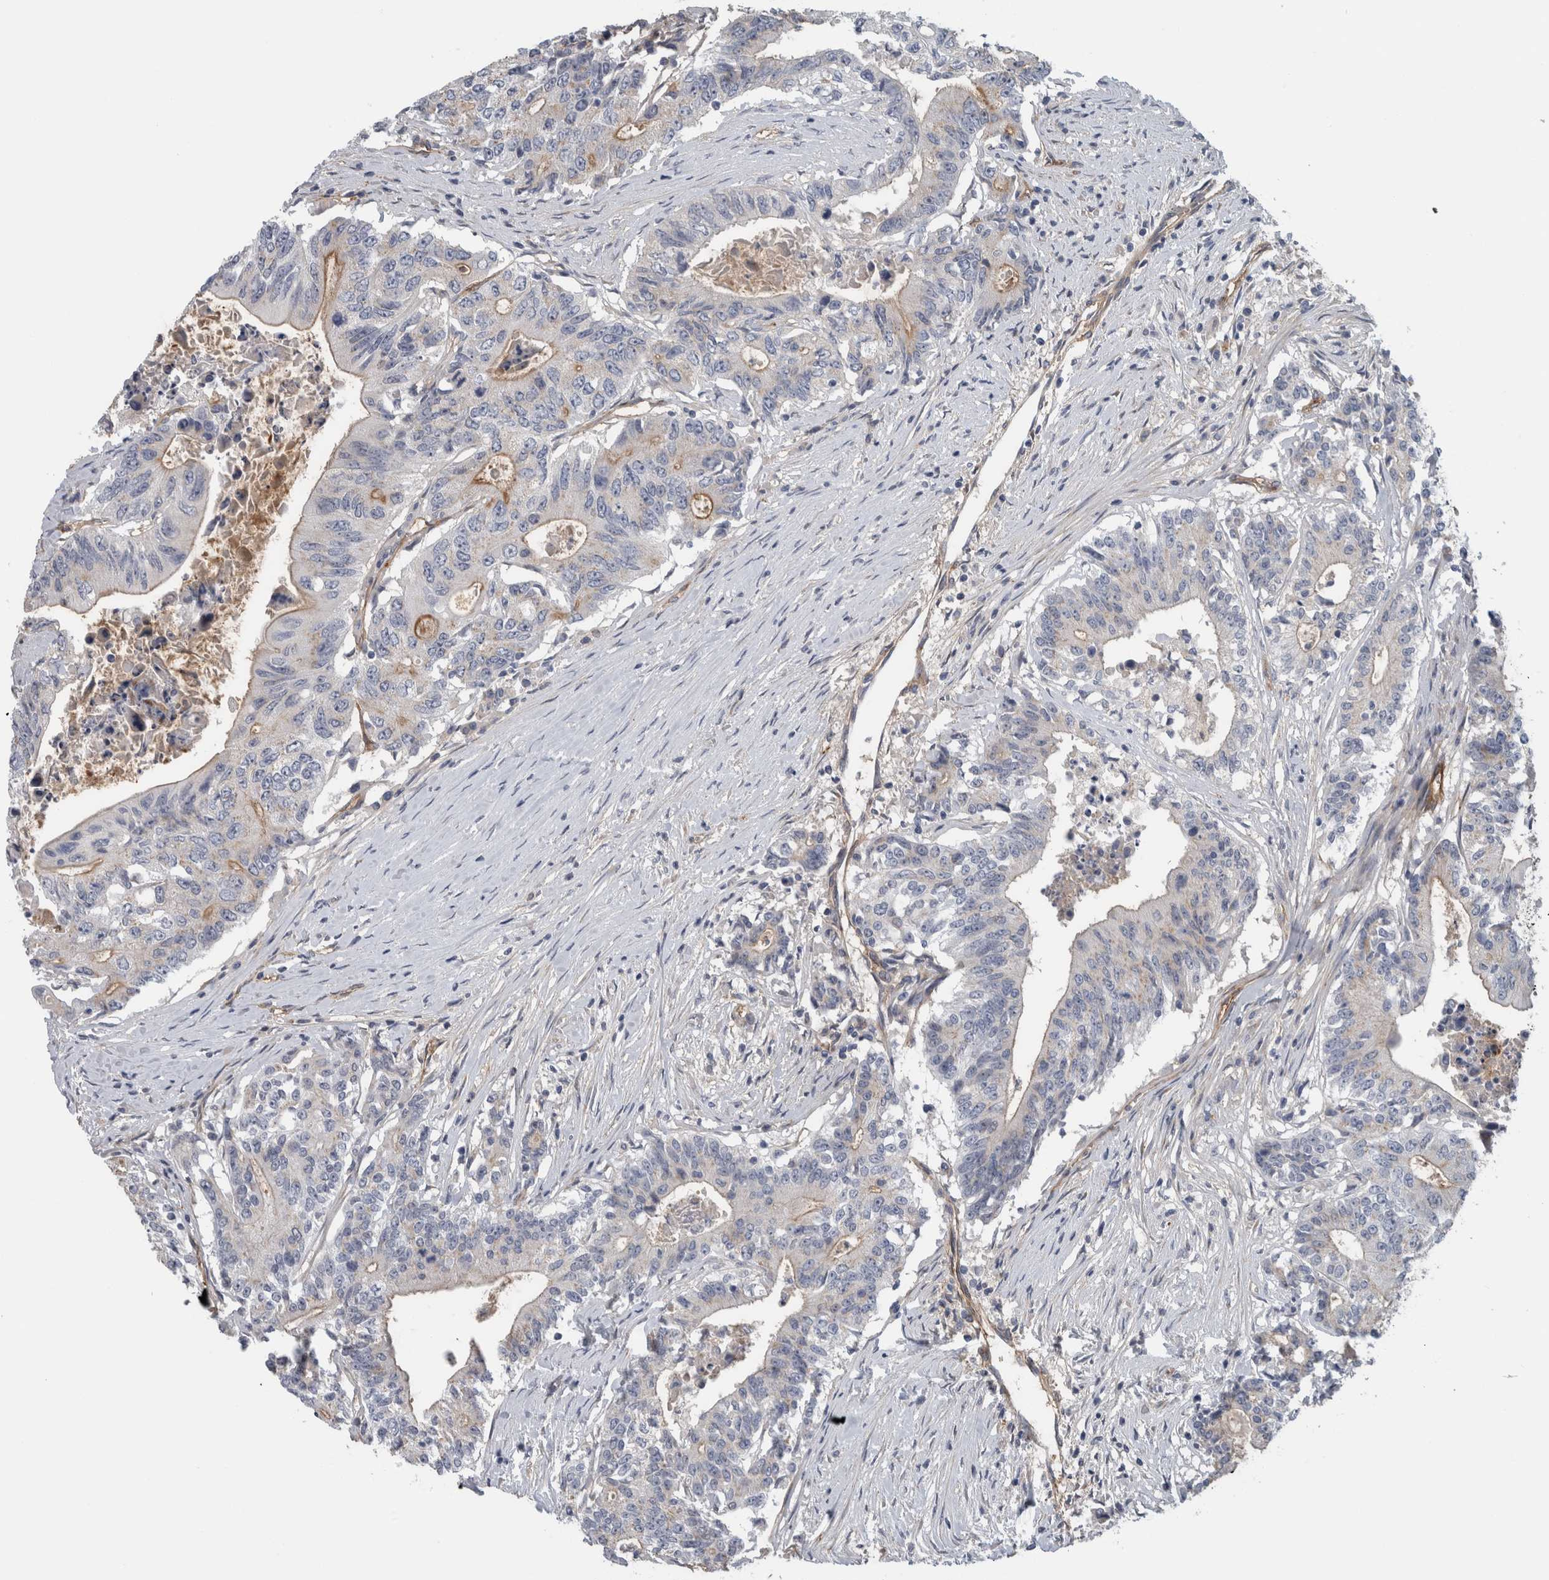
{"staining": {"intensity": "weak", "quantity": "<25%", "location": "cytoplasmic/membranous"}, "tissue": "colorectal cancer", "cell_type": "Tumor cells", "image_type": "cancer", "snomed": [{"axis": "morphology", "description": "Adenocarcinoma, NOS"}, {"axis": "topography", "description": "Colon"}], "caption": "Histopathology image shows no significant protein expression in tumor cells of colorectal cancer.", "gene": "CD59", "patient": {"sex": "female", "age": 77}}